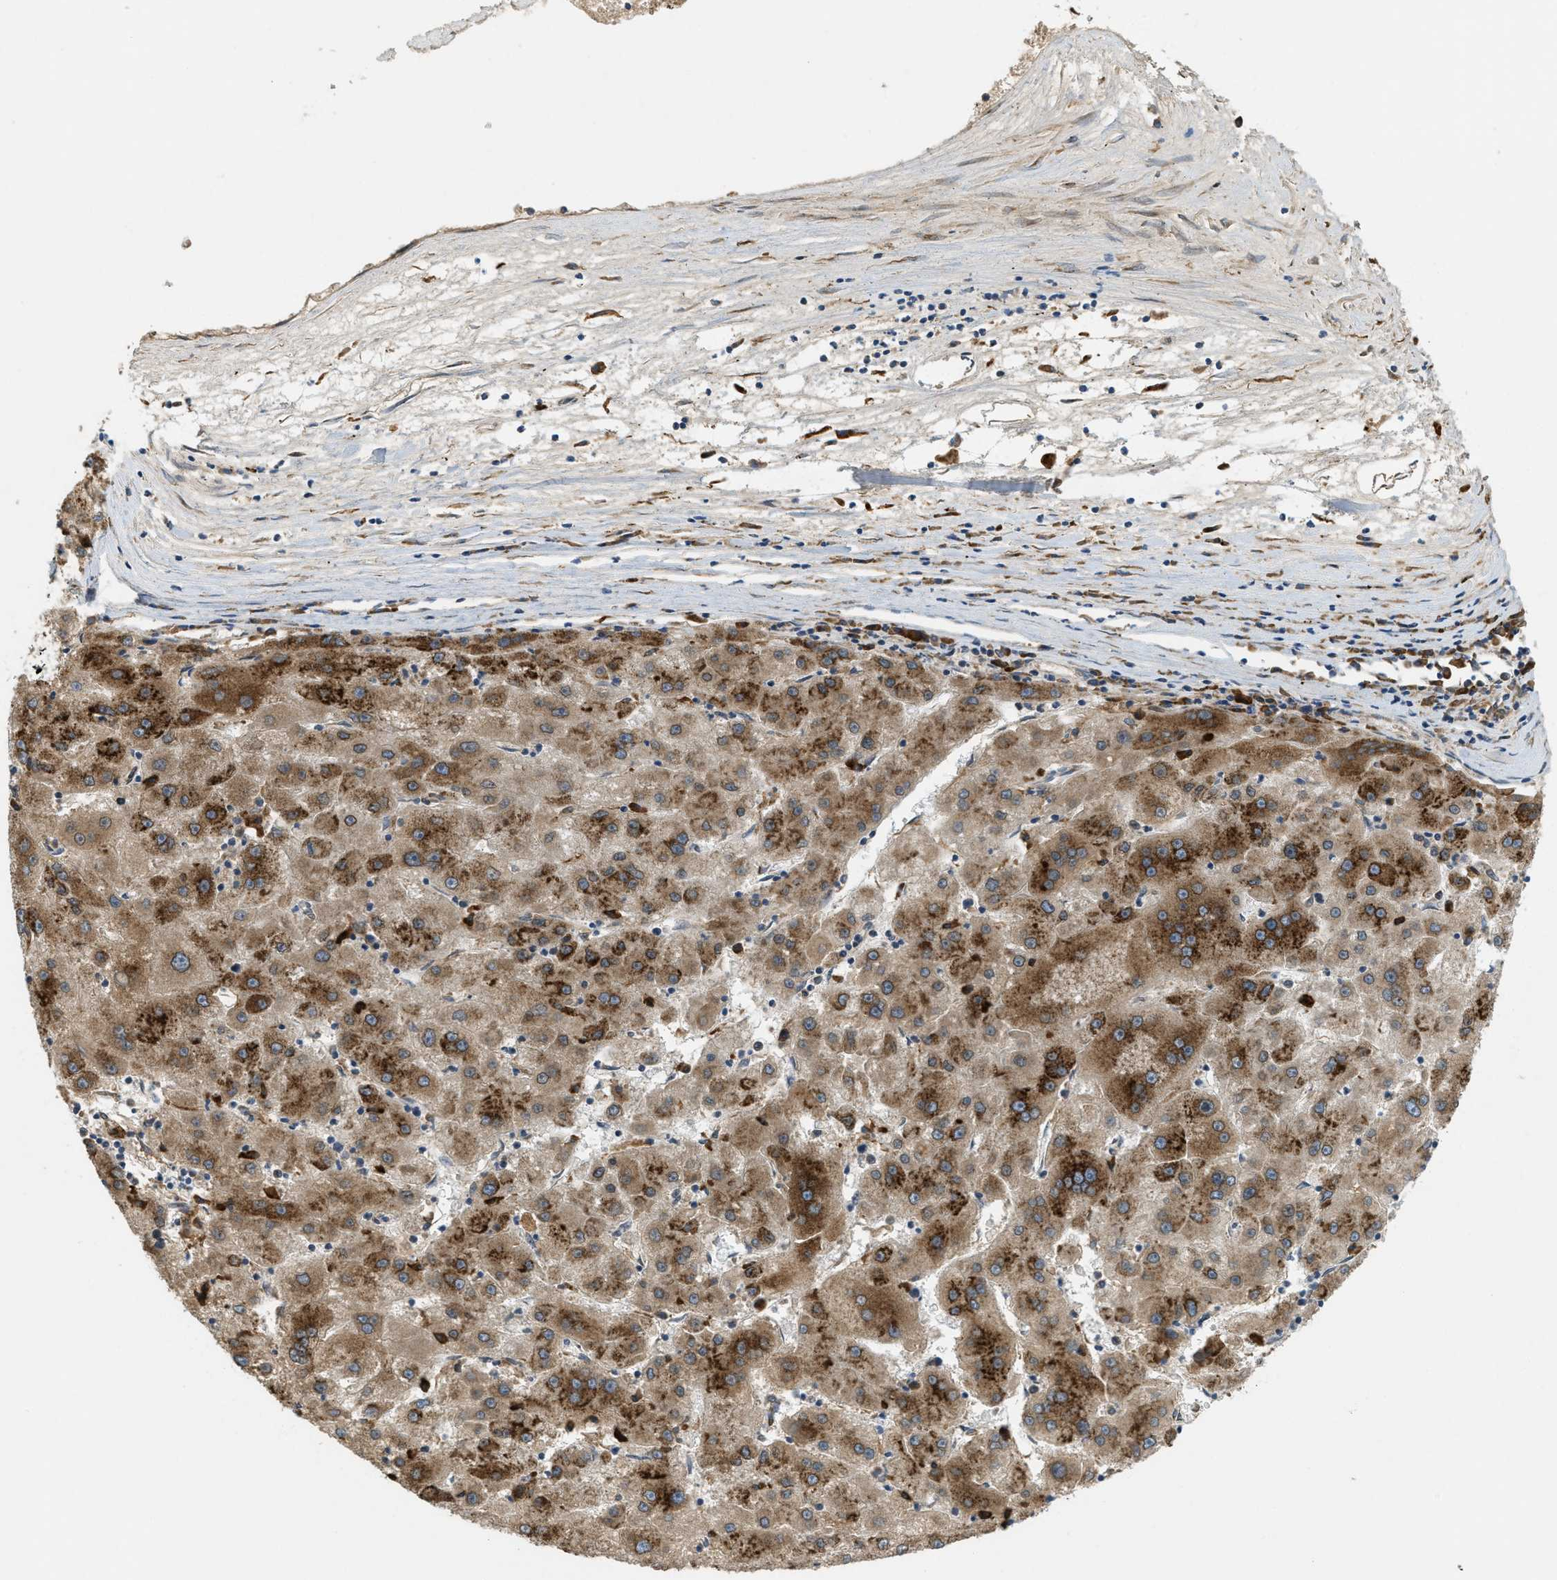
{"staining": {"intensity": "strong", "quantity": "25%-75%", "location": "cytoplasmic/membranous"}, "tissue": "liver cancer", "cell_type": "Tumor cells", "image_type": "cancer", "snomed": [{"axis": "morphology", "description": "Carcinoma, Hepatocellular, NOS"}, {"axis": "topography", "description": "Liver"}], "caption": "Liver hepatocellular carcinoma stained with immunohistochemistry (IHC) displays strong cytoplasmic/membranous expression in approximately 25%-75% of tumor cells.", "gene": "PCDH18", "patient": {"sex": "male", "age": 72}}